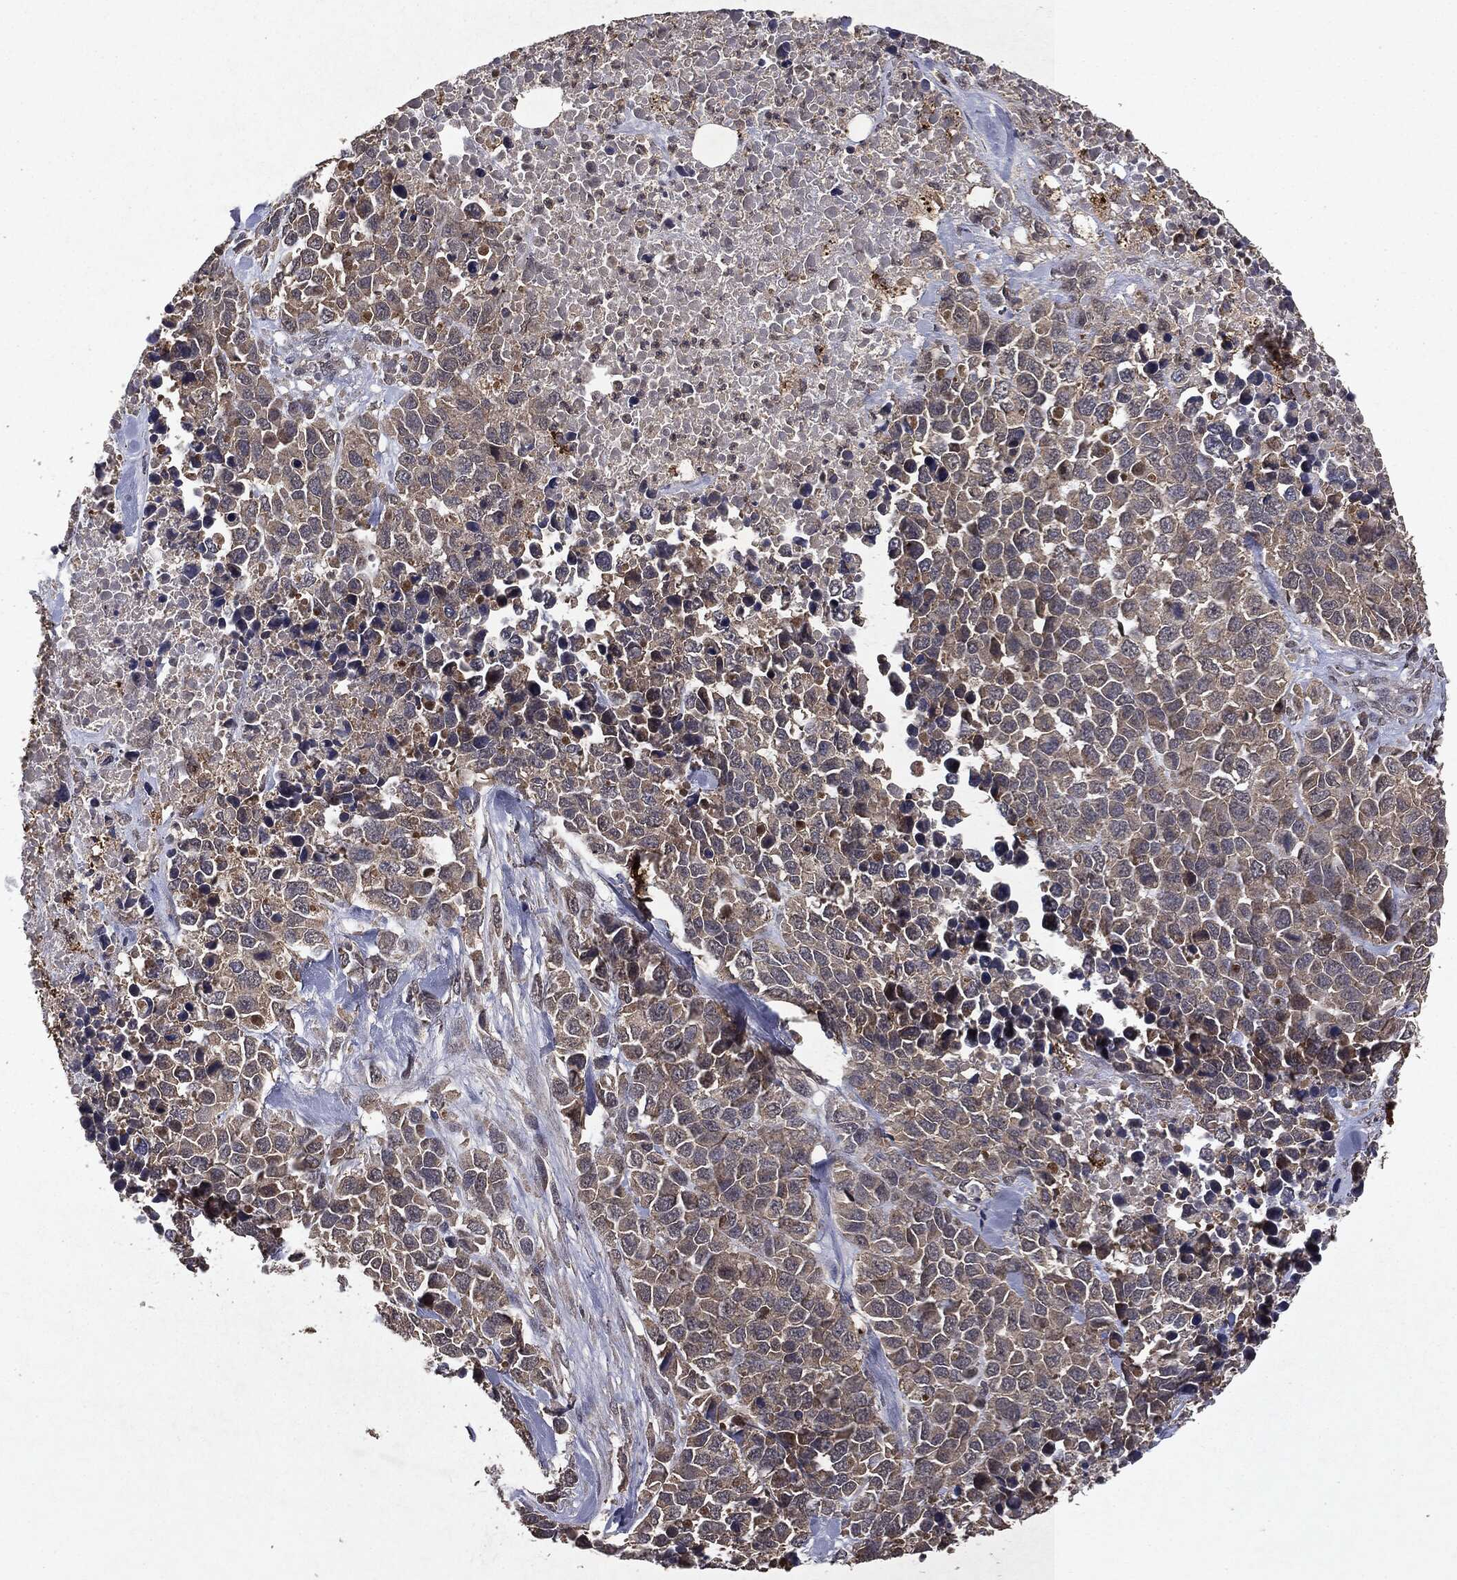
{"staining": {"intensity": "negative", "quantity": "none", "location": "none"}, "tissue": "melanoma", "cell_type": "Tumor cells", "image_type": "cancer", "snomed": [{"axis": "morphology", "description": "Malignant melanoma, Metastatic site"}, {"axis": "topography", "description": "Skin"}], "caption": "Tumor cells show no significant staining in melanoma.", "gene": "MTOR", "patient": {"sex": "male", "age": 84}}